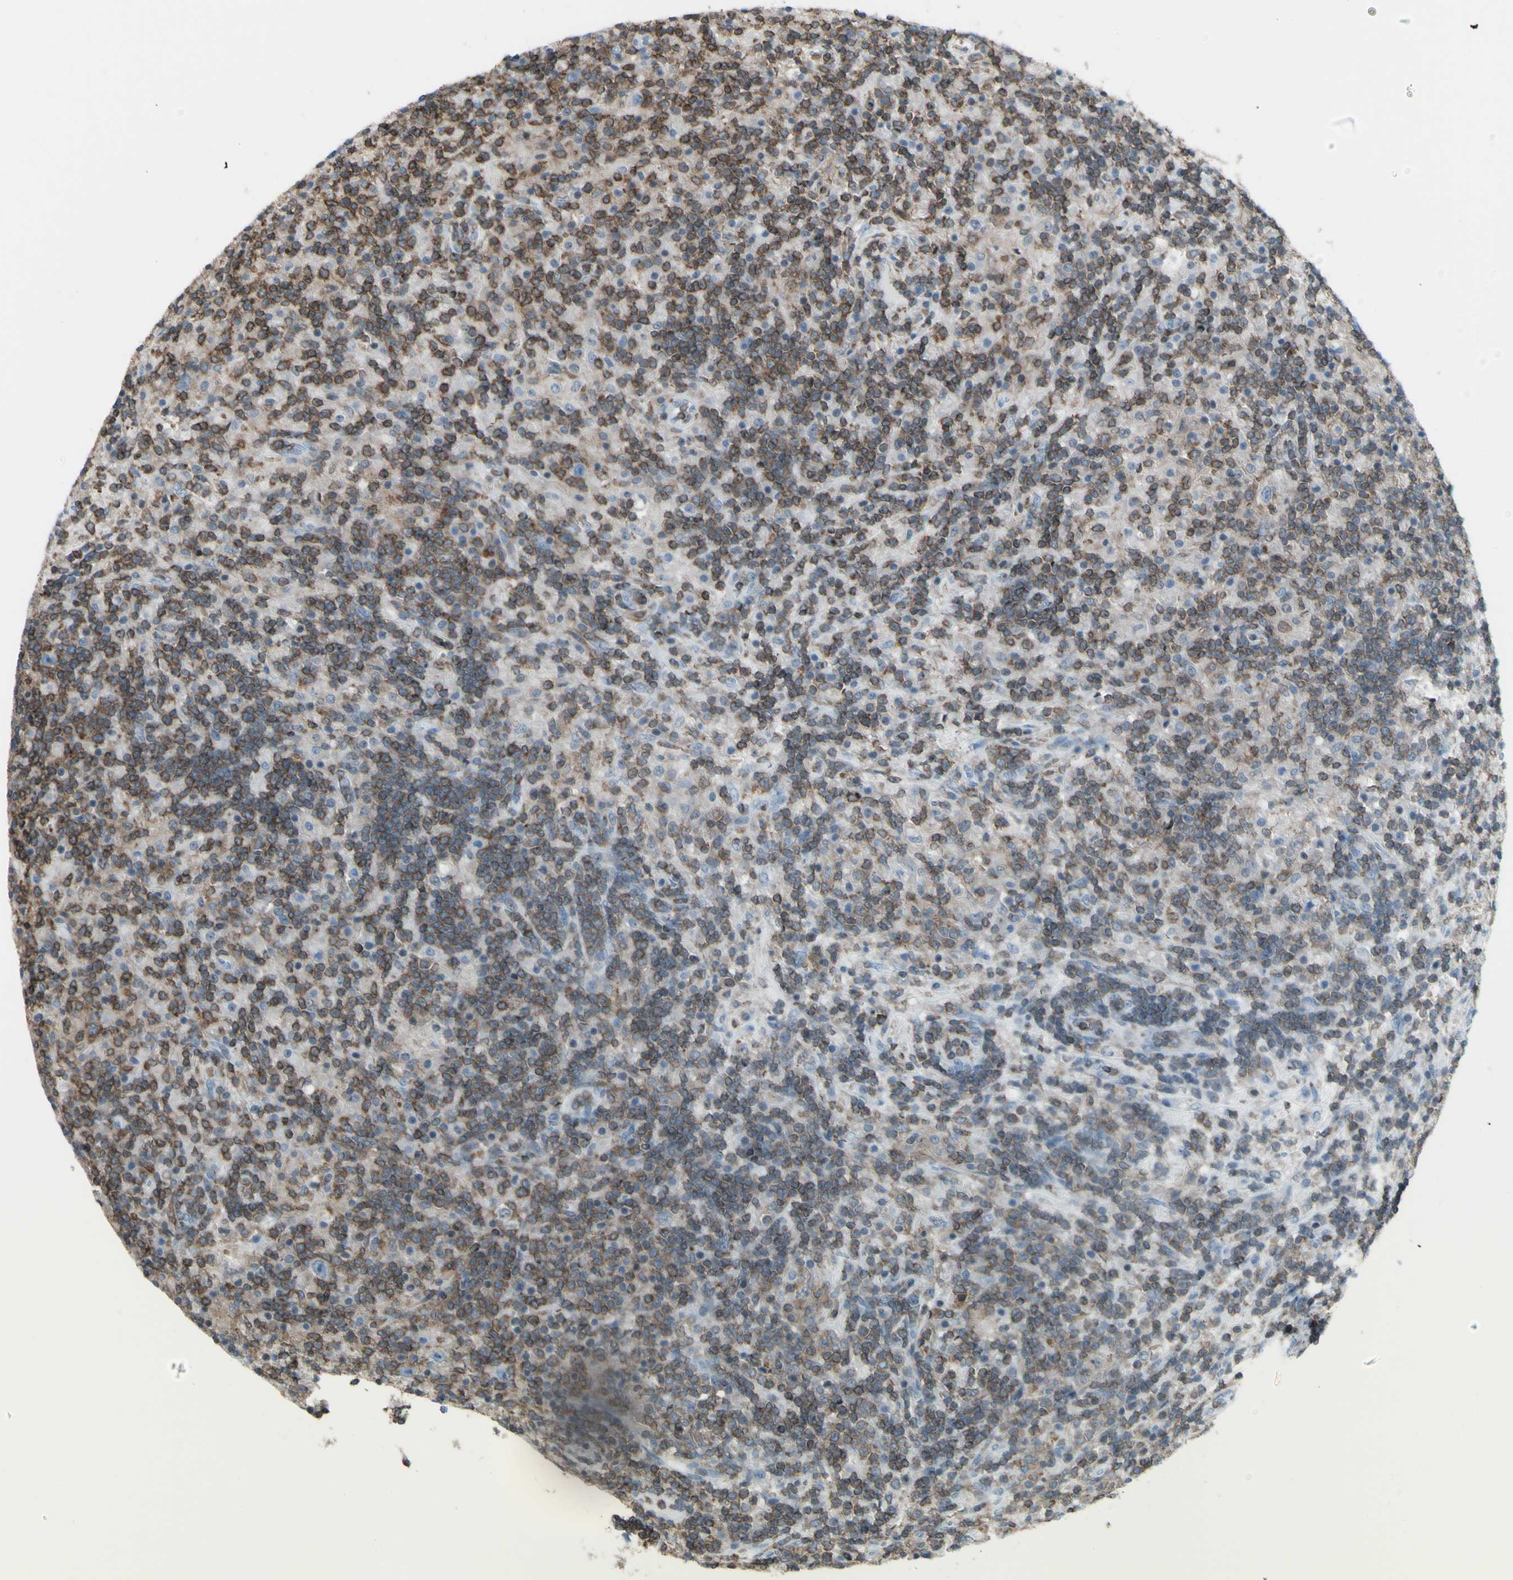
{"staining": {"intensity": "moderate", "quantity": "25%-75%", "location": "cytoplasmic/membranous"}, "tissue": "lymphoma", "cell_type": "Tumor cells", "image_type": "cancer", "snomed": [{"axis": "morphology", "description": "Hodgkin's disease, NOS"}, {"axis": "topography", "description": "Lymph node"}], "caption": "Immunohistochemical staining of Hodgkin's disease reveals moderate cytoplasmic/membranous protein staining in approximately 25%-75% of tumor cells. (brown staining indicates protein expression, while blue staining denotes nuclei).", "gene": "NRG1", "patient": {"sex": "male", "age": 70}}